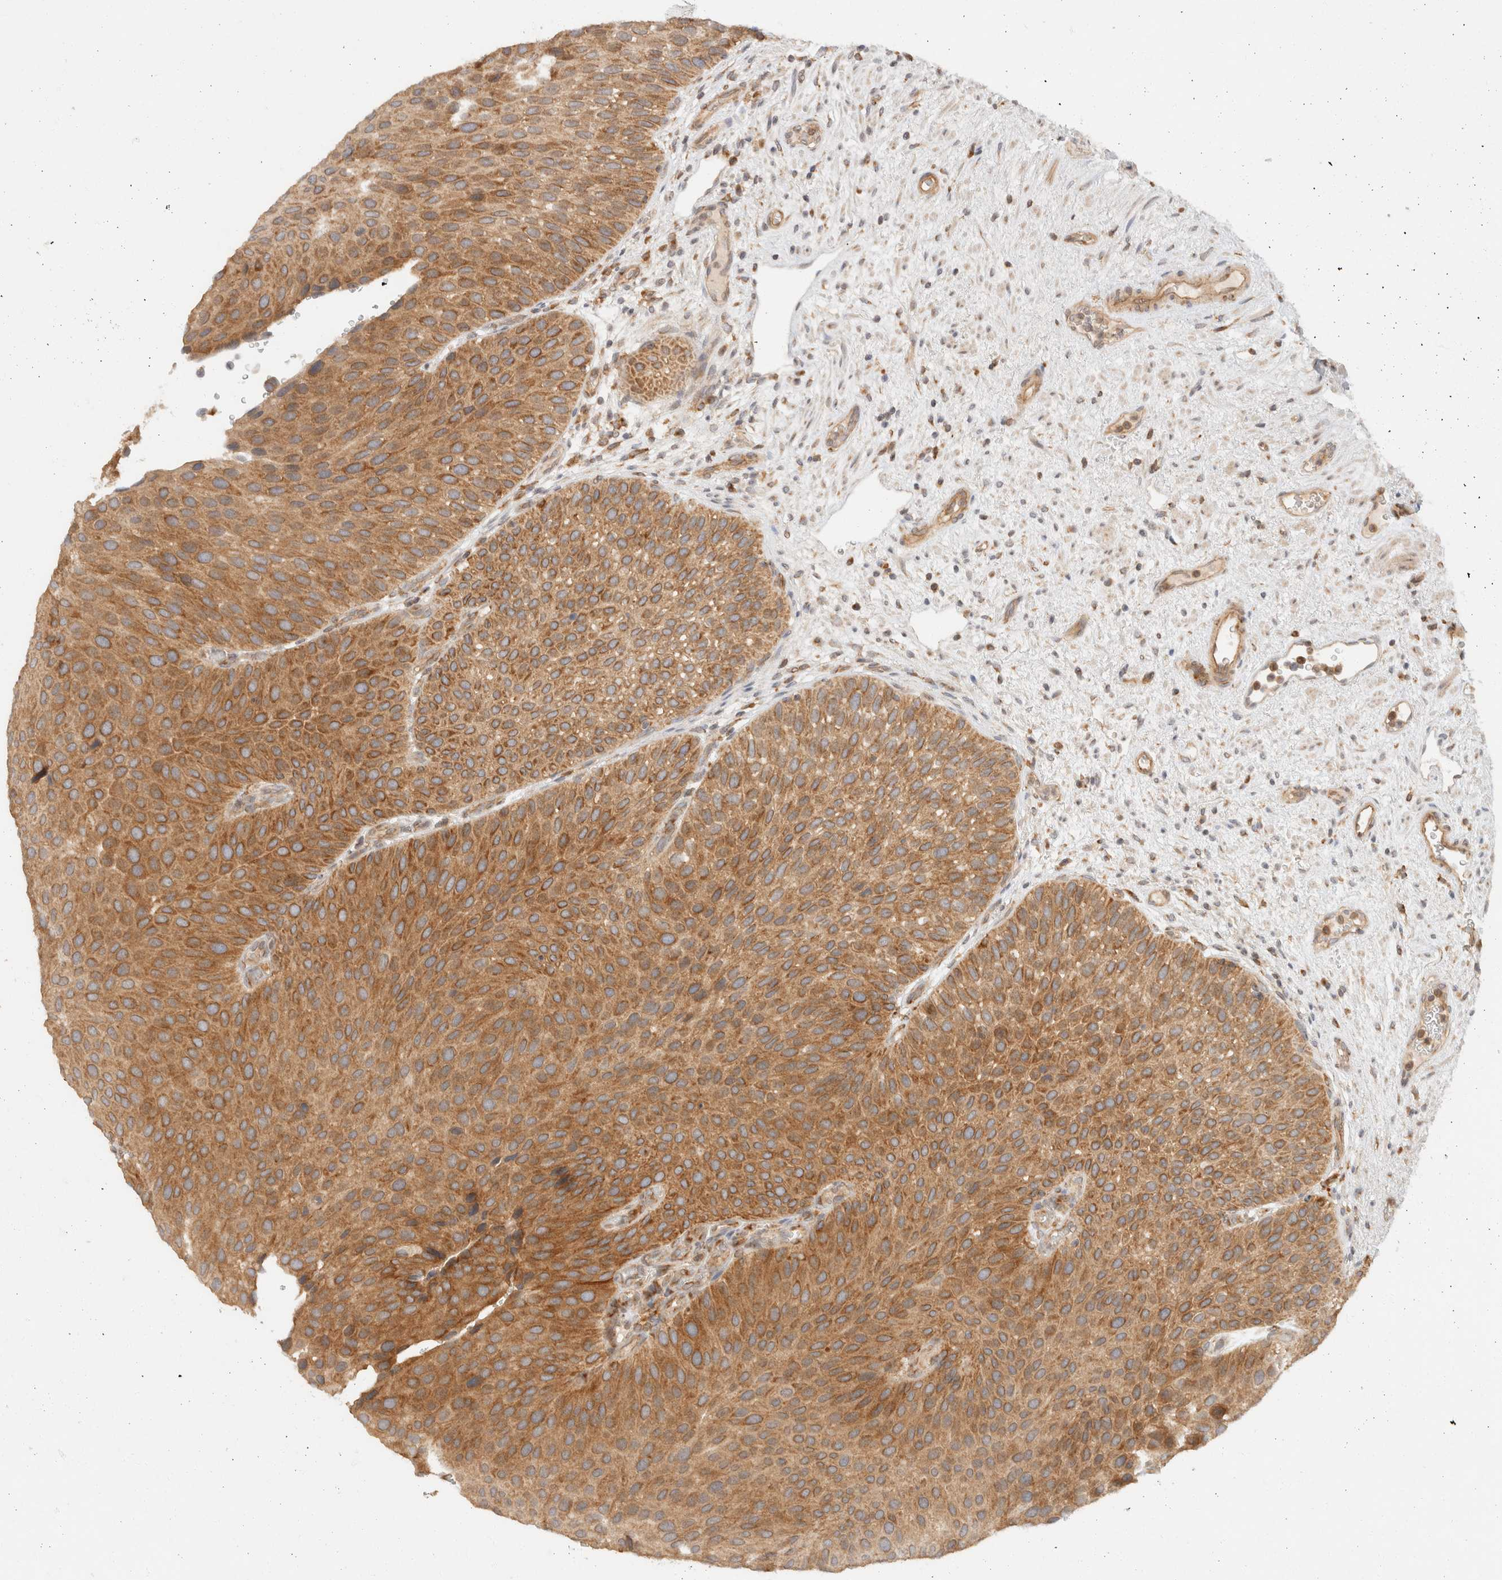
{"staining": {"intensity": "moderate", "quantity": ">75%", "location": "cytoplasmic/membranous"}, "tissue": "urothelial cancer", "cell_type": "Tumor cells", "image_type": "cancer", "snomed": [{"axis": "morphology", "description": "Normal tissue, NOS"}, {"axis": "morphology", "description": "Urothelial carcinoma, Low grade"}, {"axis": "topography", "description": "Urinary bladder"}, {"axis": "topography", "description": "Prostate"}], "caption": "The photomicrograph shows staining of low-grade urothelial carcinoma, revealing moderate cytoplasmic/membranous protein positivity (brown color) within tumor cells.", "gene": "TACC1", "patient": {"sex": "male", "age": 60}}